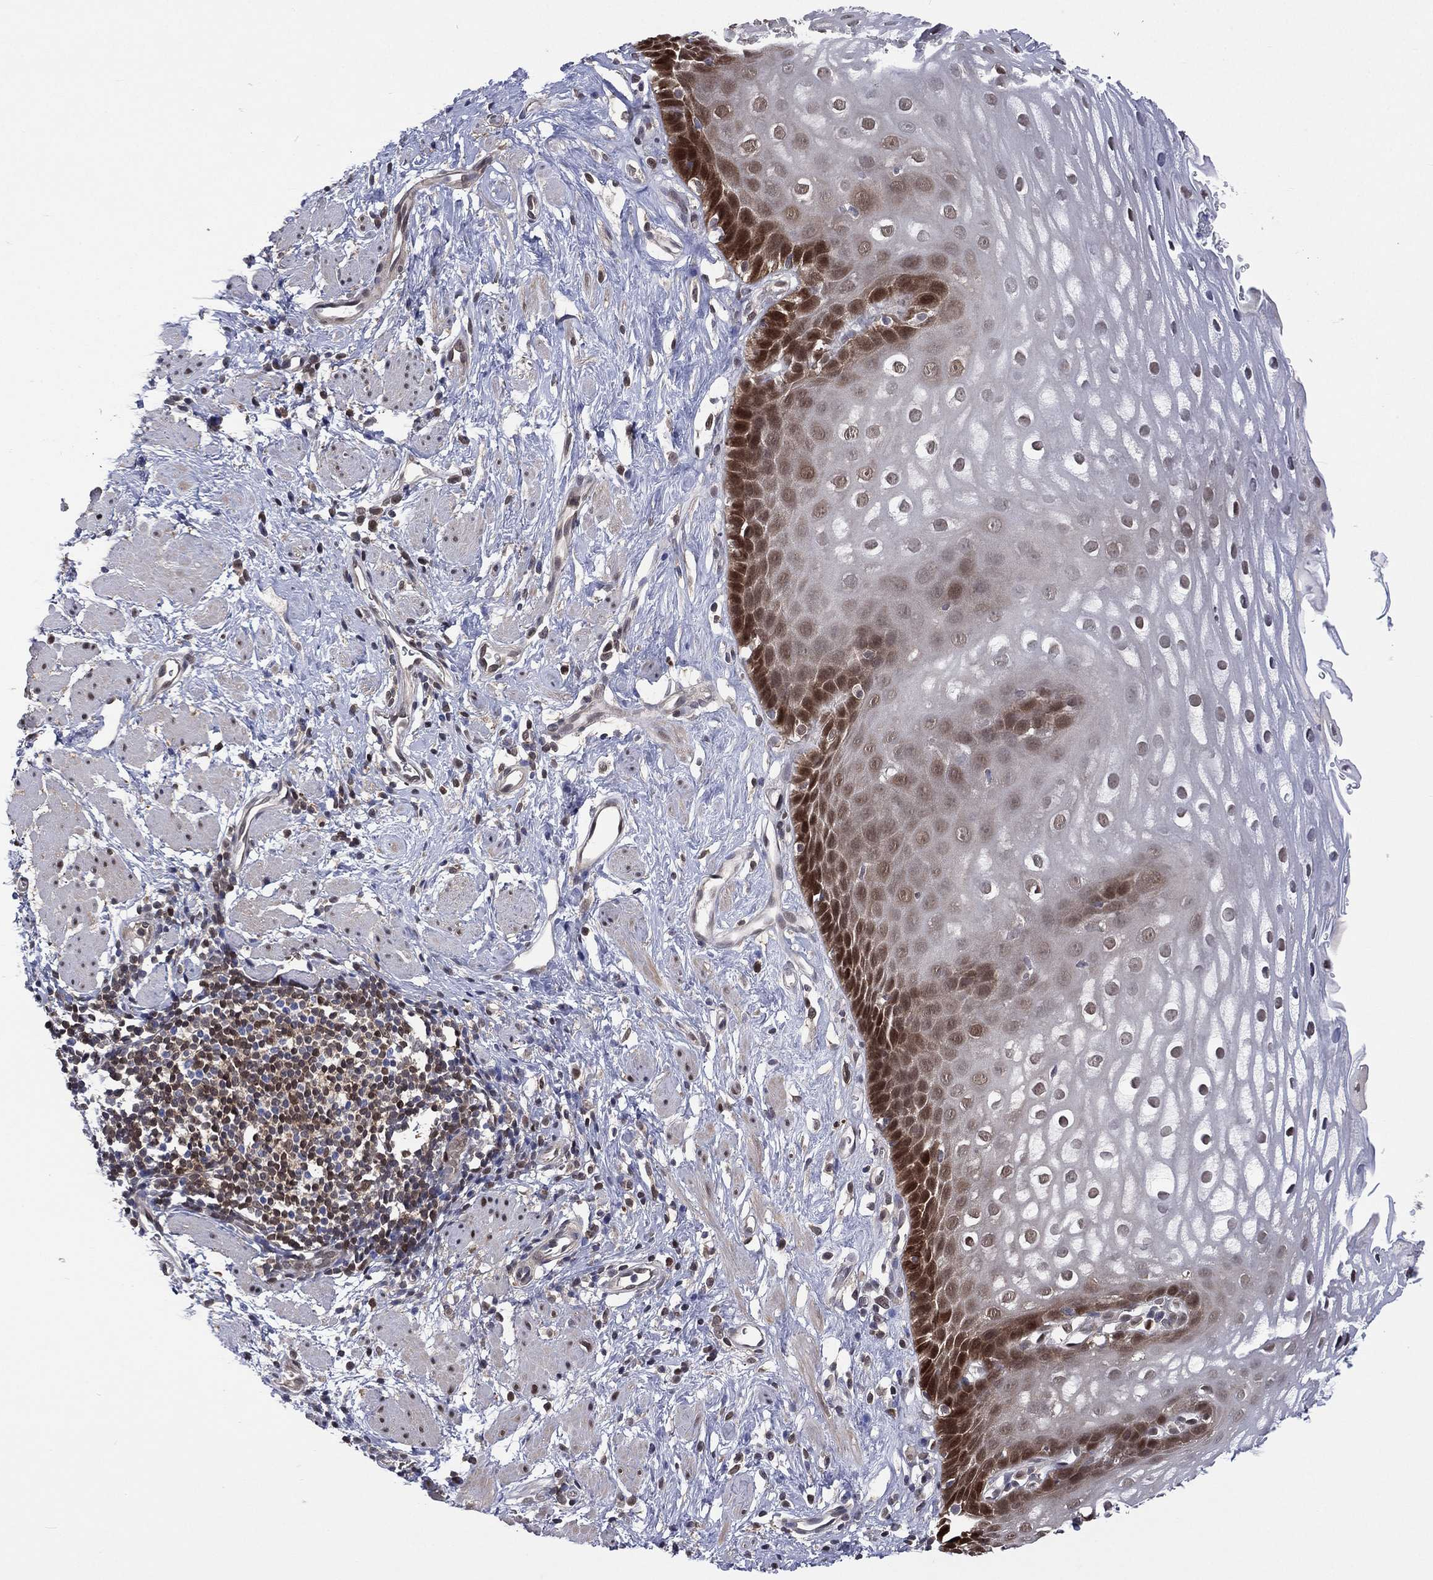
{"staining": {"intensity": "strong", "quantity": "<25%", "location": "nuclear"}, "tissue": "esophagus", "cell_type": "Squamous epithelial cells", "image_type": "normal", "snomed": [{"axis": "morphology", "description": "Normal tissue, NOS"}, {"axis": "topography", "description": "Esophagus"}], "caption": "Protein analysis of benign esophagus reveals strong nuclear staining in approximately <25% of squamous epithelial cells. (DAB IHC, brown staining for protein, blue staining for nuclei).", "gene": "MTAP", "patient": {"sex": "male", "age": 64}}